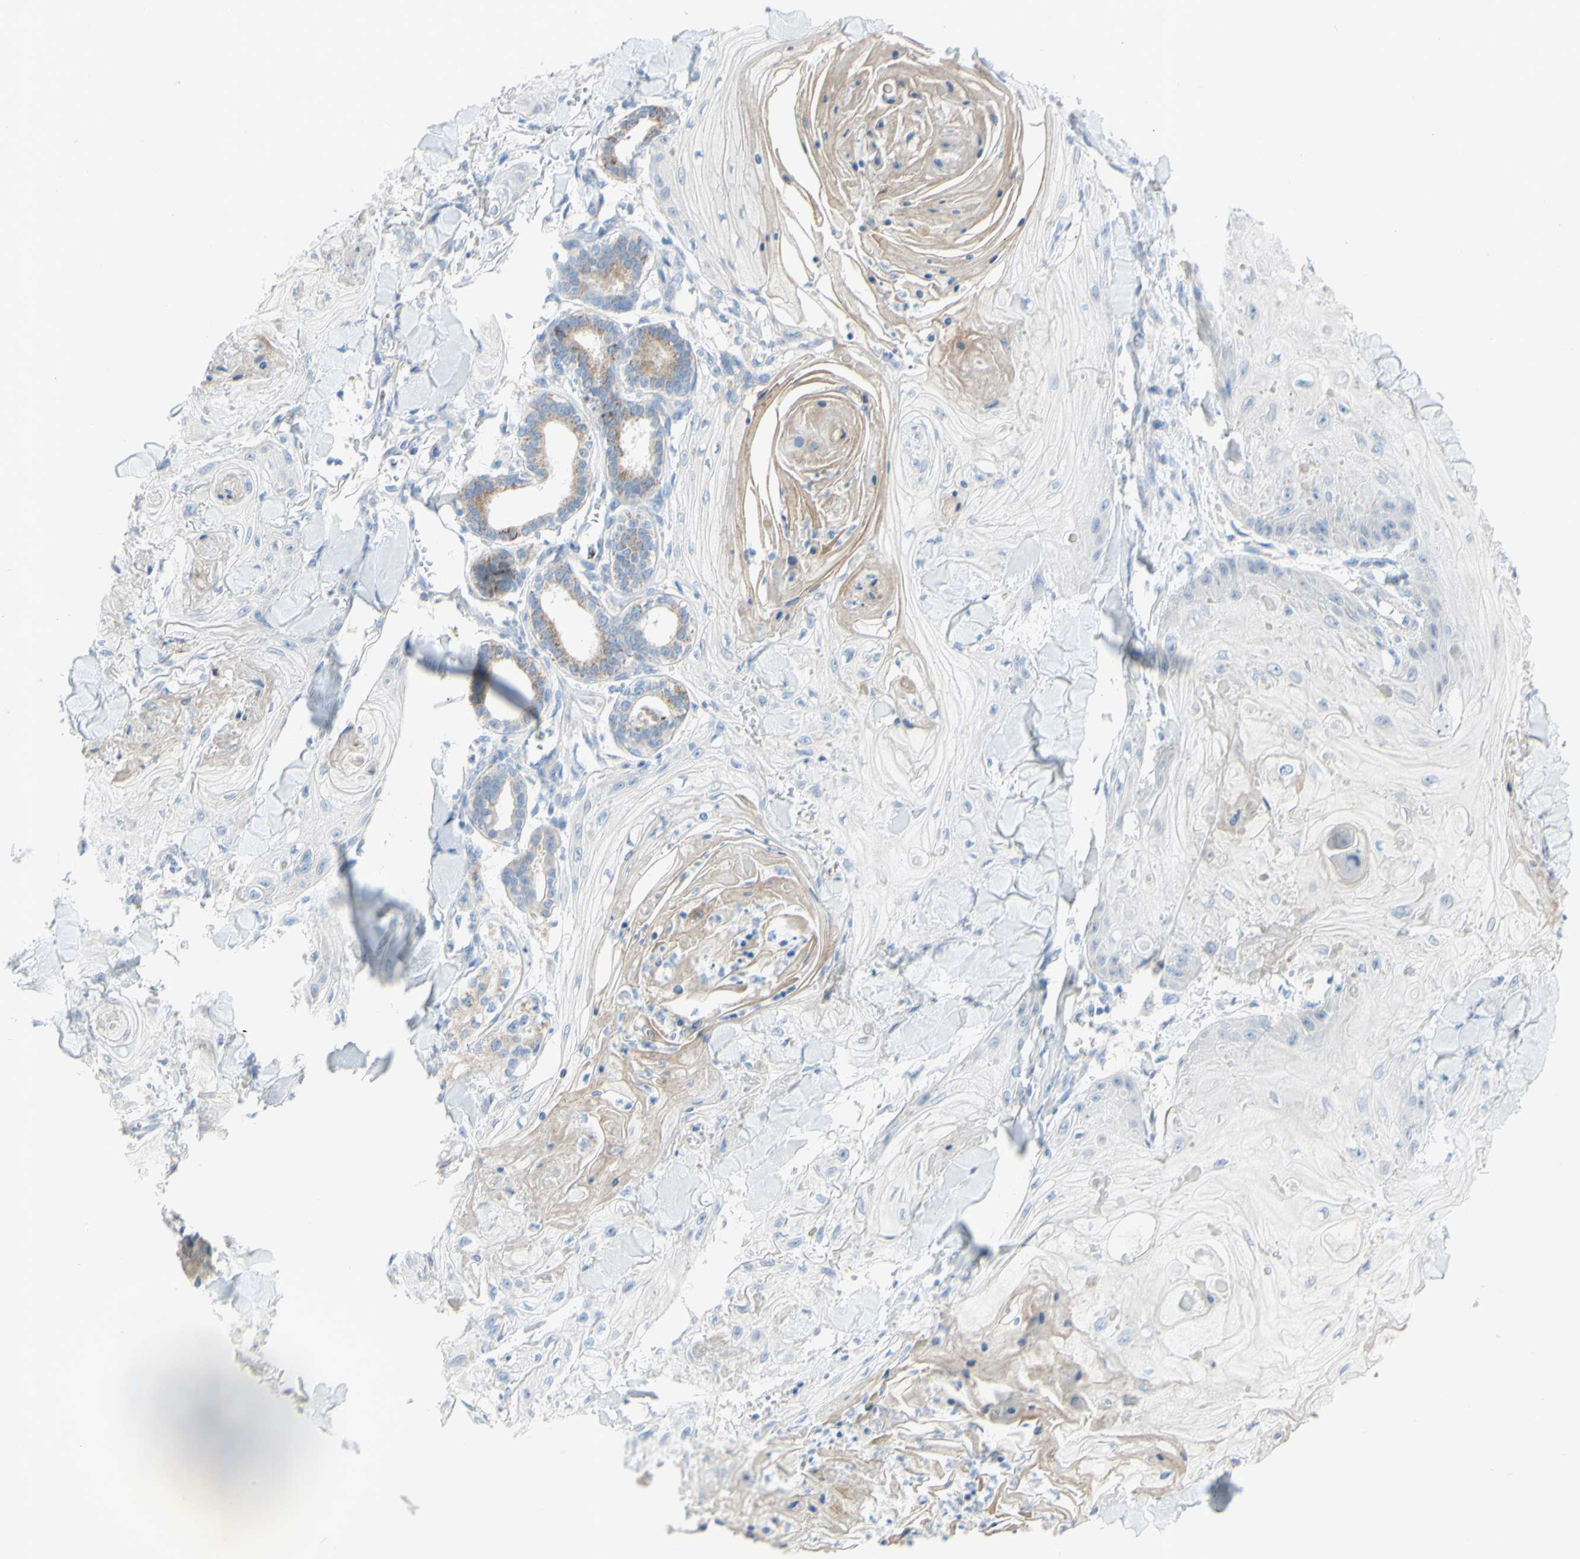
{"staining": {"intensity": "negative", "quantity": "none", "location": "none"}, "tissue": "skin cancer", "cell_type": "Tumor cells", "image_type": "cancer", "snomed": [{"axis": "morphology", "description": "Squamous cell carcinoma, NOS"}, {"axis": "topography", "description": "Skin"}], "caption": "Immunohistochemistry (IHC) histopathology image of skin cancer (squamous cell carcinoma) stained for a protein (brown), which demonstrates no staining in tumor cells.", "gene": "ACADL", "patient": {"sex": "male", "age": 74}}